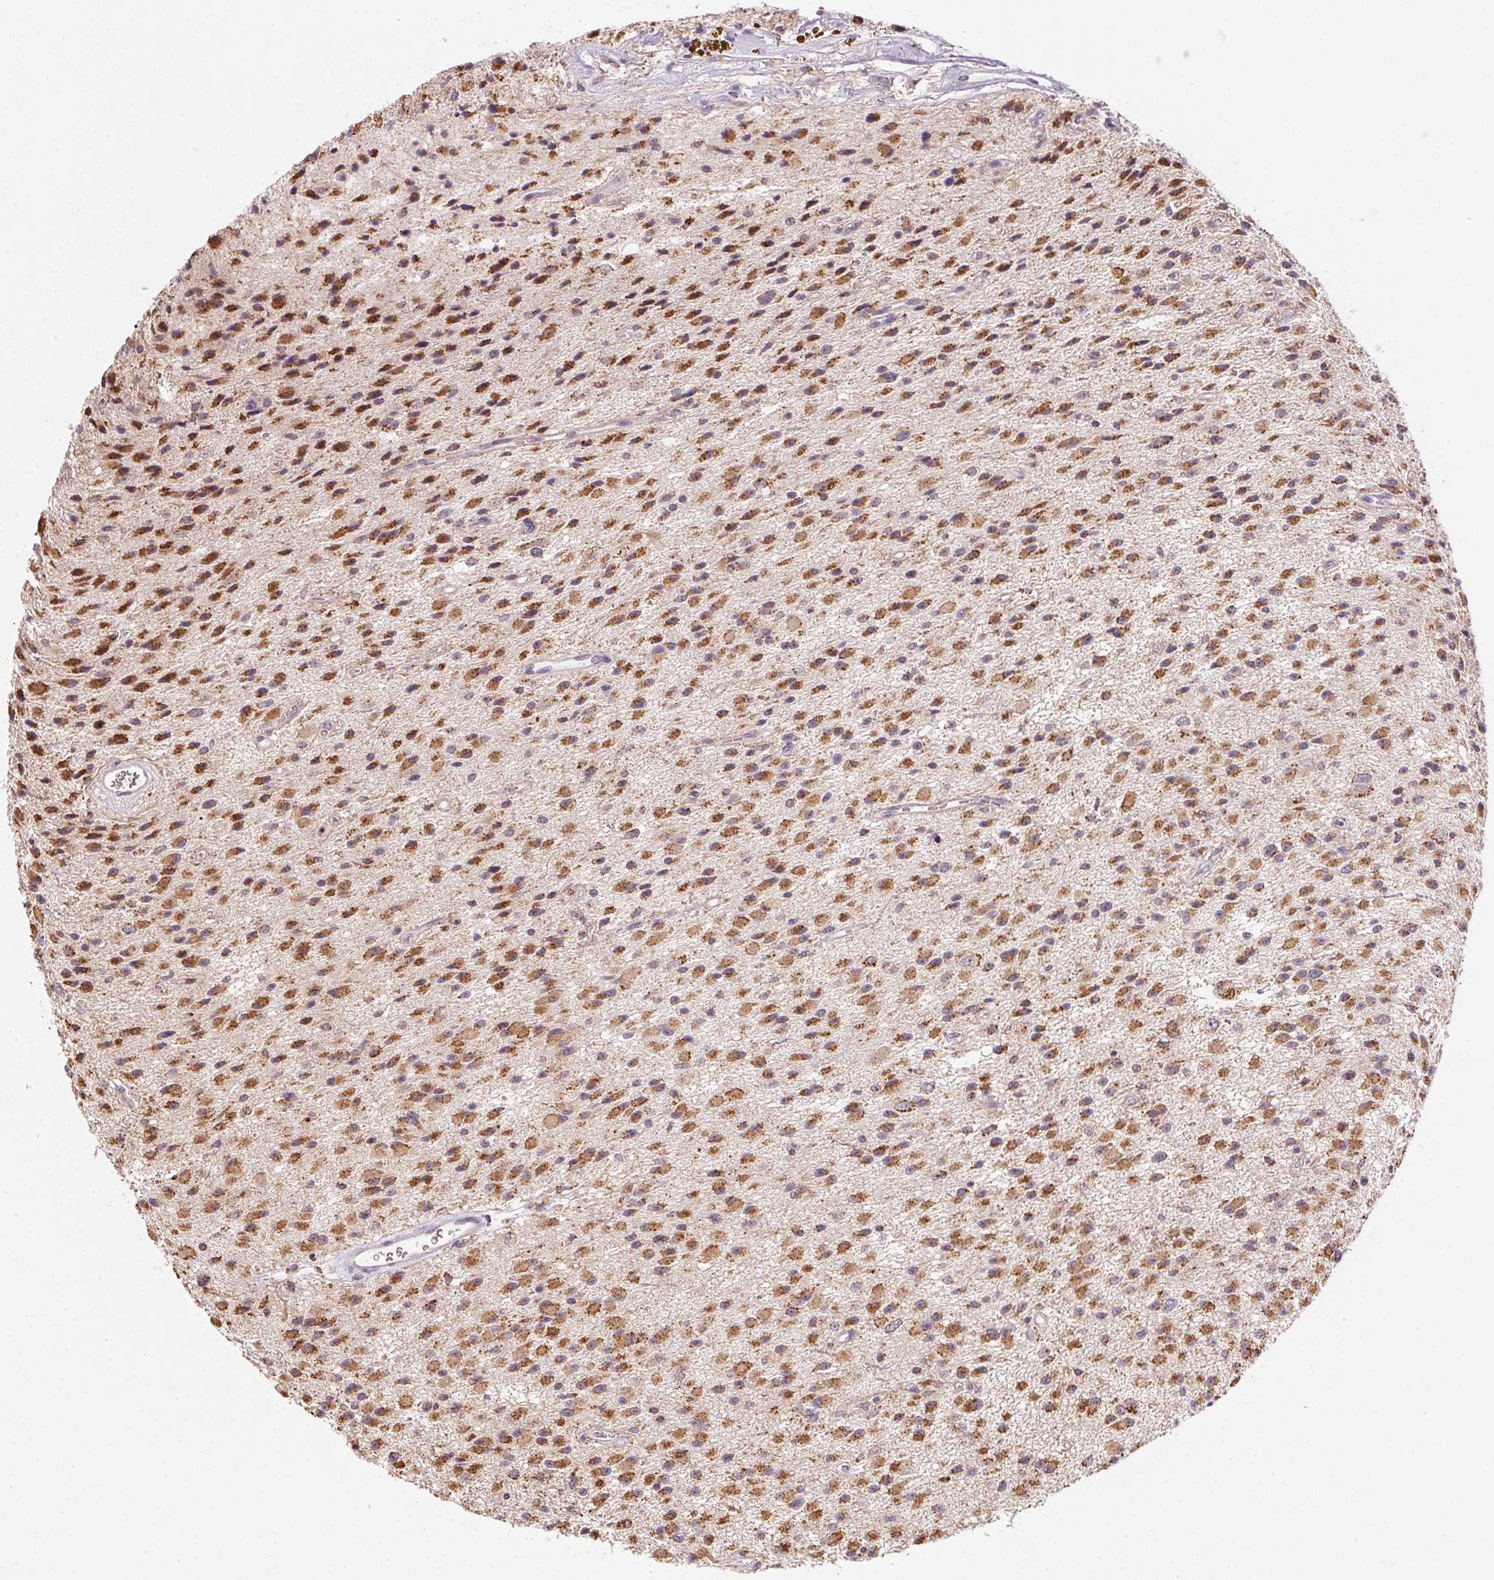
{"staining": {"intensity": "moderate", "quantity": "25%-75%", "location": "cytoplasmic/membranous"}, "tissue": "glioma", "cell_type": "Tumor cells", "image_type": "cancer", "snomed": [{"axis": "morphology", "description": "Glioma, malignant, High grade"}, {"axis": "topography", "description": "Brain"}], "caption": "A photomicrograph of human malignant glioma (high-grade) stained for a protein displays moderate cytoplasmic/membranous brown staining in tumor cells. The protein of interest is stained brown, and the nuclei are stained in blue (DAB IHC with brightfield microscopy, high magnification).", "gene": "METTL13", "patient": {"sex": "male", "age": 29}}